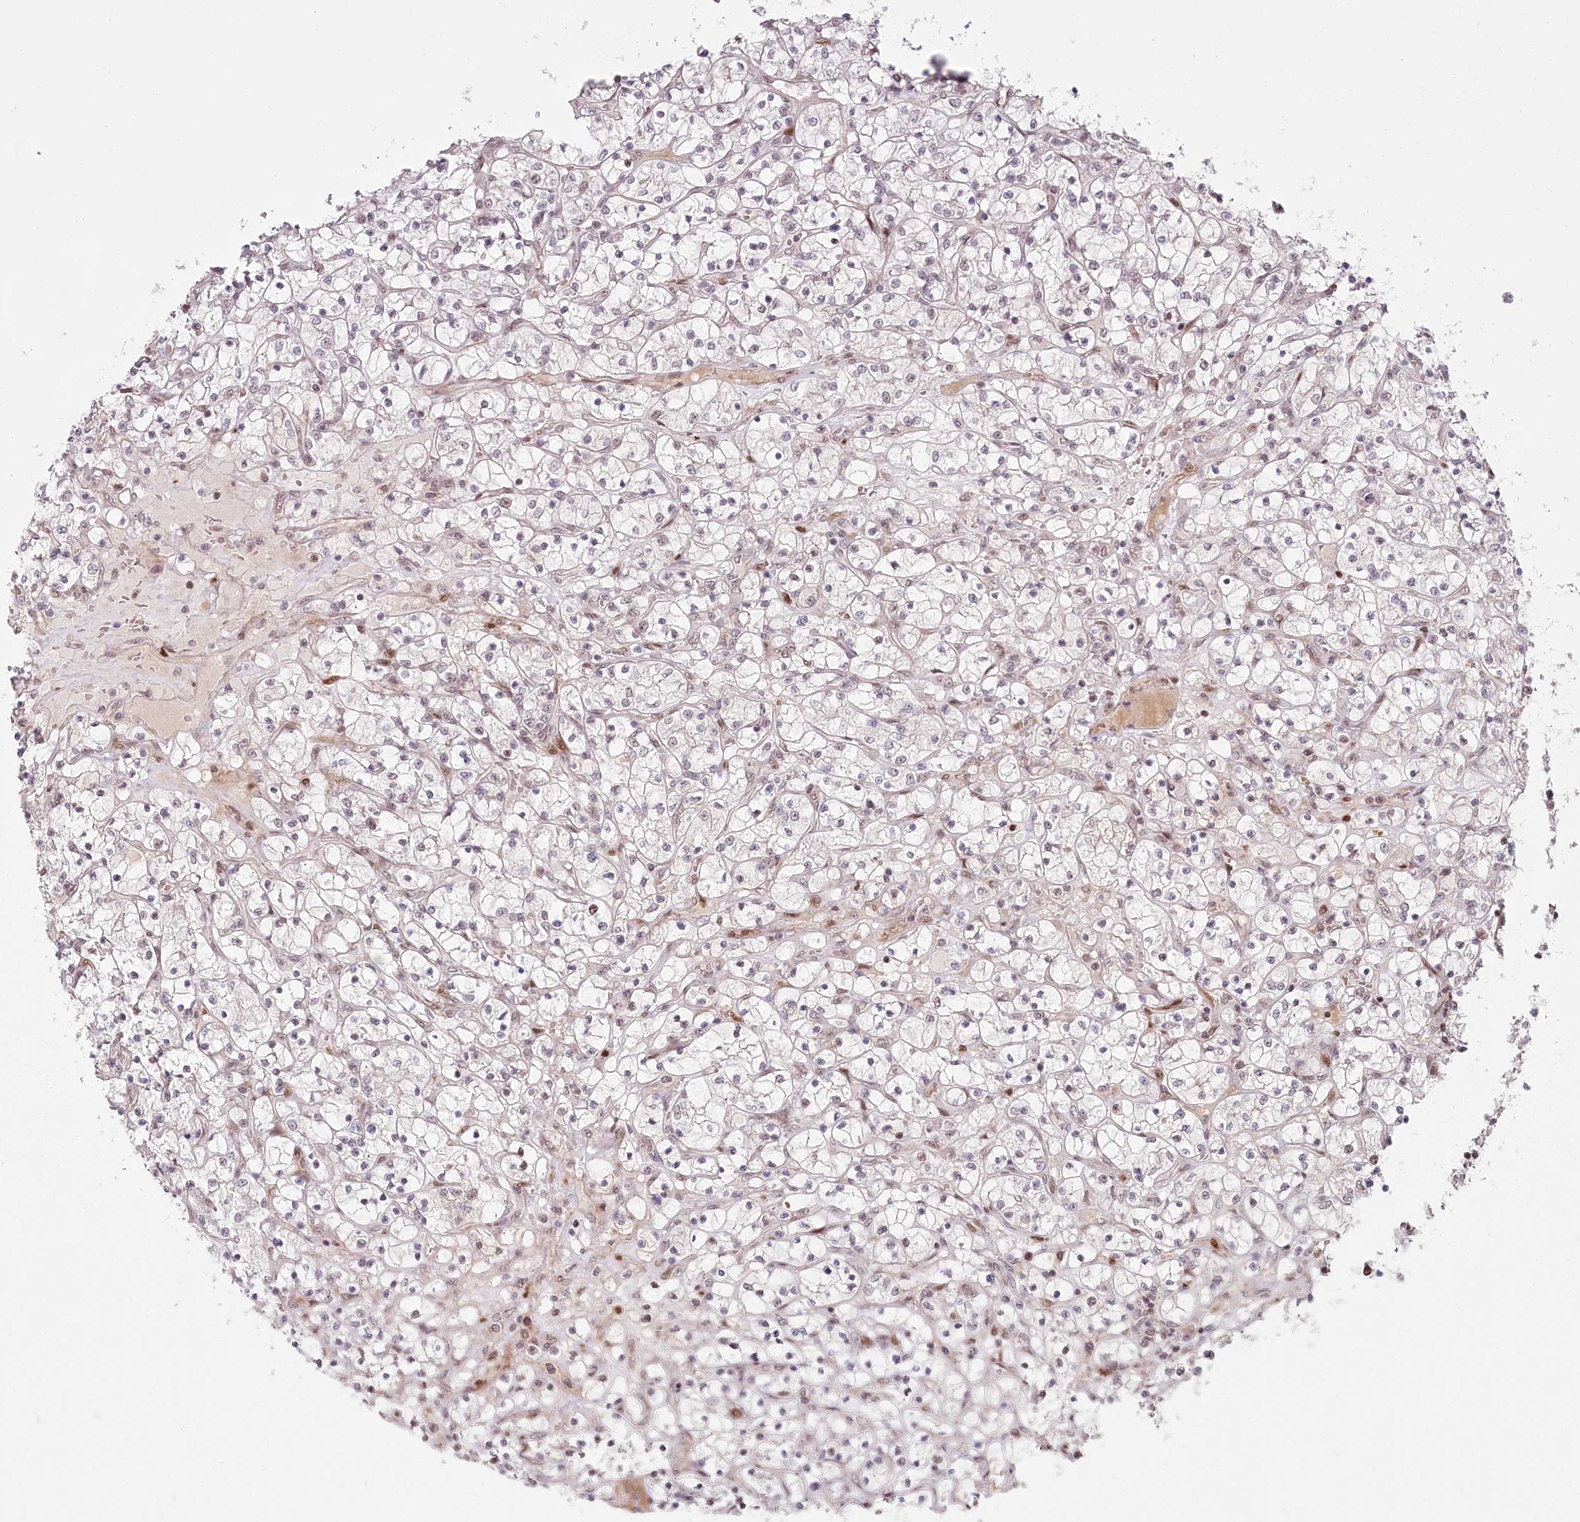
{"staining": {"intensity": "negative", "quantity": "none", "location": "none"}, "tissue": "renal cancer", "cell_type": "Tumor cells", "image_type": "cancer", "snomed": [{"axis": "morphology", "description": "Adenocarcinoma, NOS"}, {"axis": "topography", "description": "Kidney"}], "caption": "Renal adenocarcinoma was stained to show a protein in brown. There is no significant expression in tumor cells. (Stains: DAB immunohistochemistry (IHC) with hematoxylin counter stain, Microscopy: brightfield microscopy at high magnification).", "gene": "FAM204A", "patient": {"sex": "female", "age": 69}}